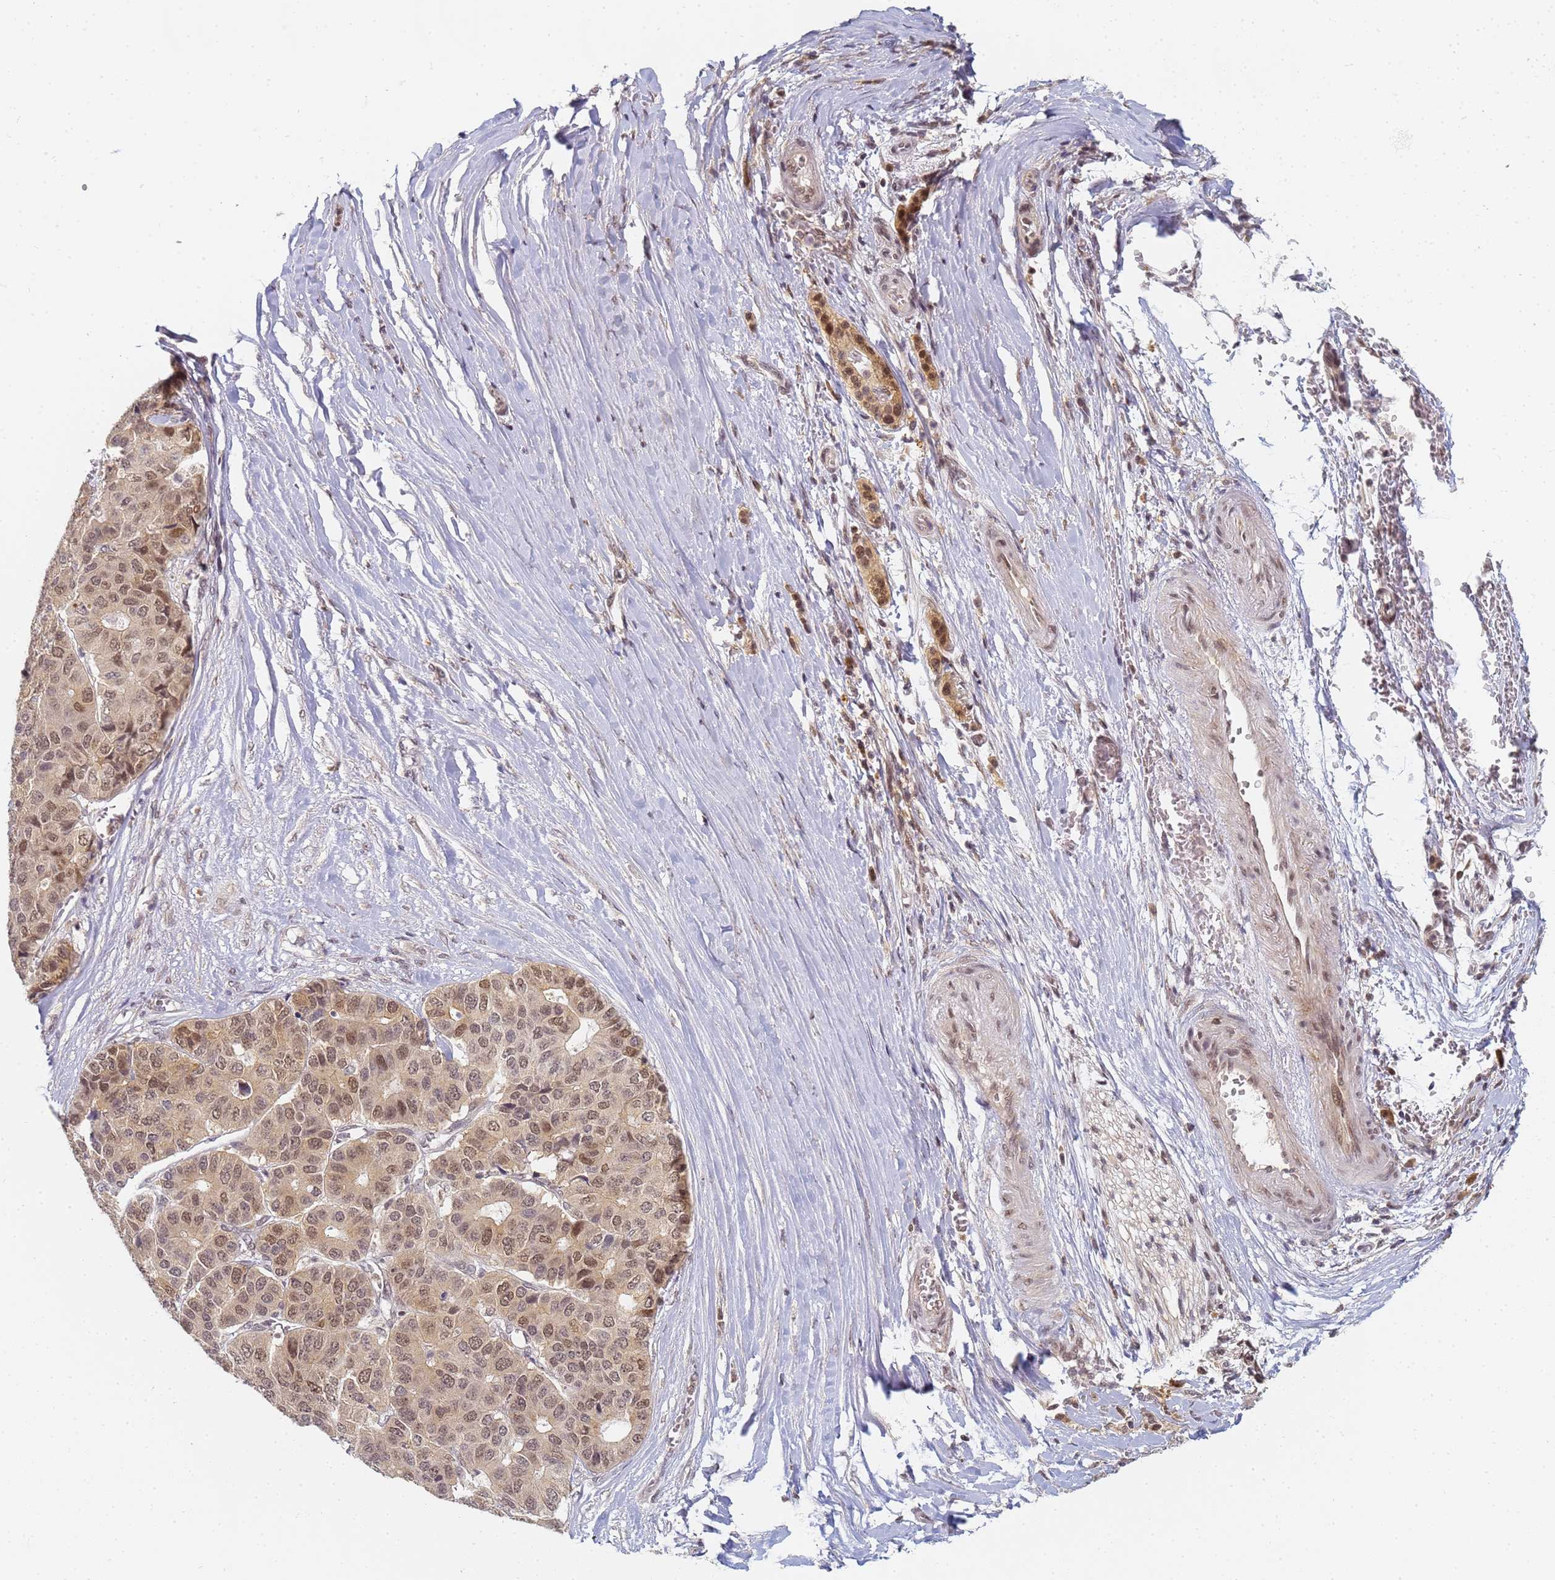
{"staining": {"intensity": "moderate", "quantity": ">75%", "location": "nuclear"}, "tissue": "pancreatic cancer", "cell_type": "Tumor cells", "image_type": "cancer", "snomed": [{"axis": "morphology", "description": "Adenocarcinoma, NOS"}, {"axis": "topography", "description": "Pancreas"}], "caption": "A brown stain shows moderate nuclear expression of a protein in pancreatic adenocarcinoma tumor cells.", "gene": "HMCES", "patient": {"sex": "male", "age": 50}}